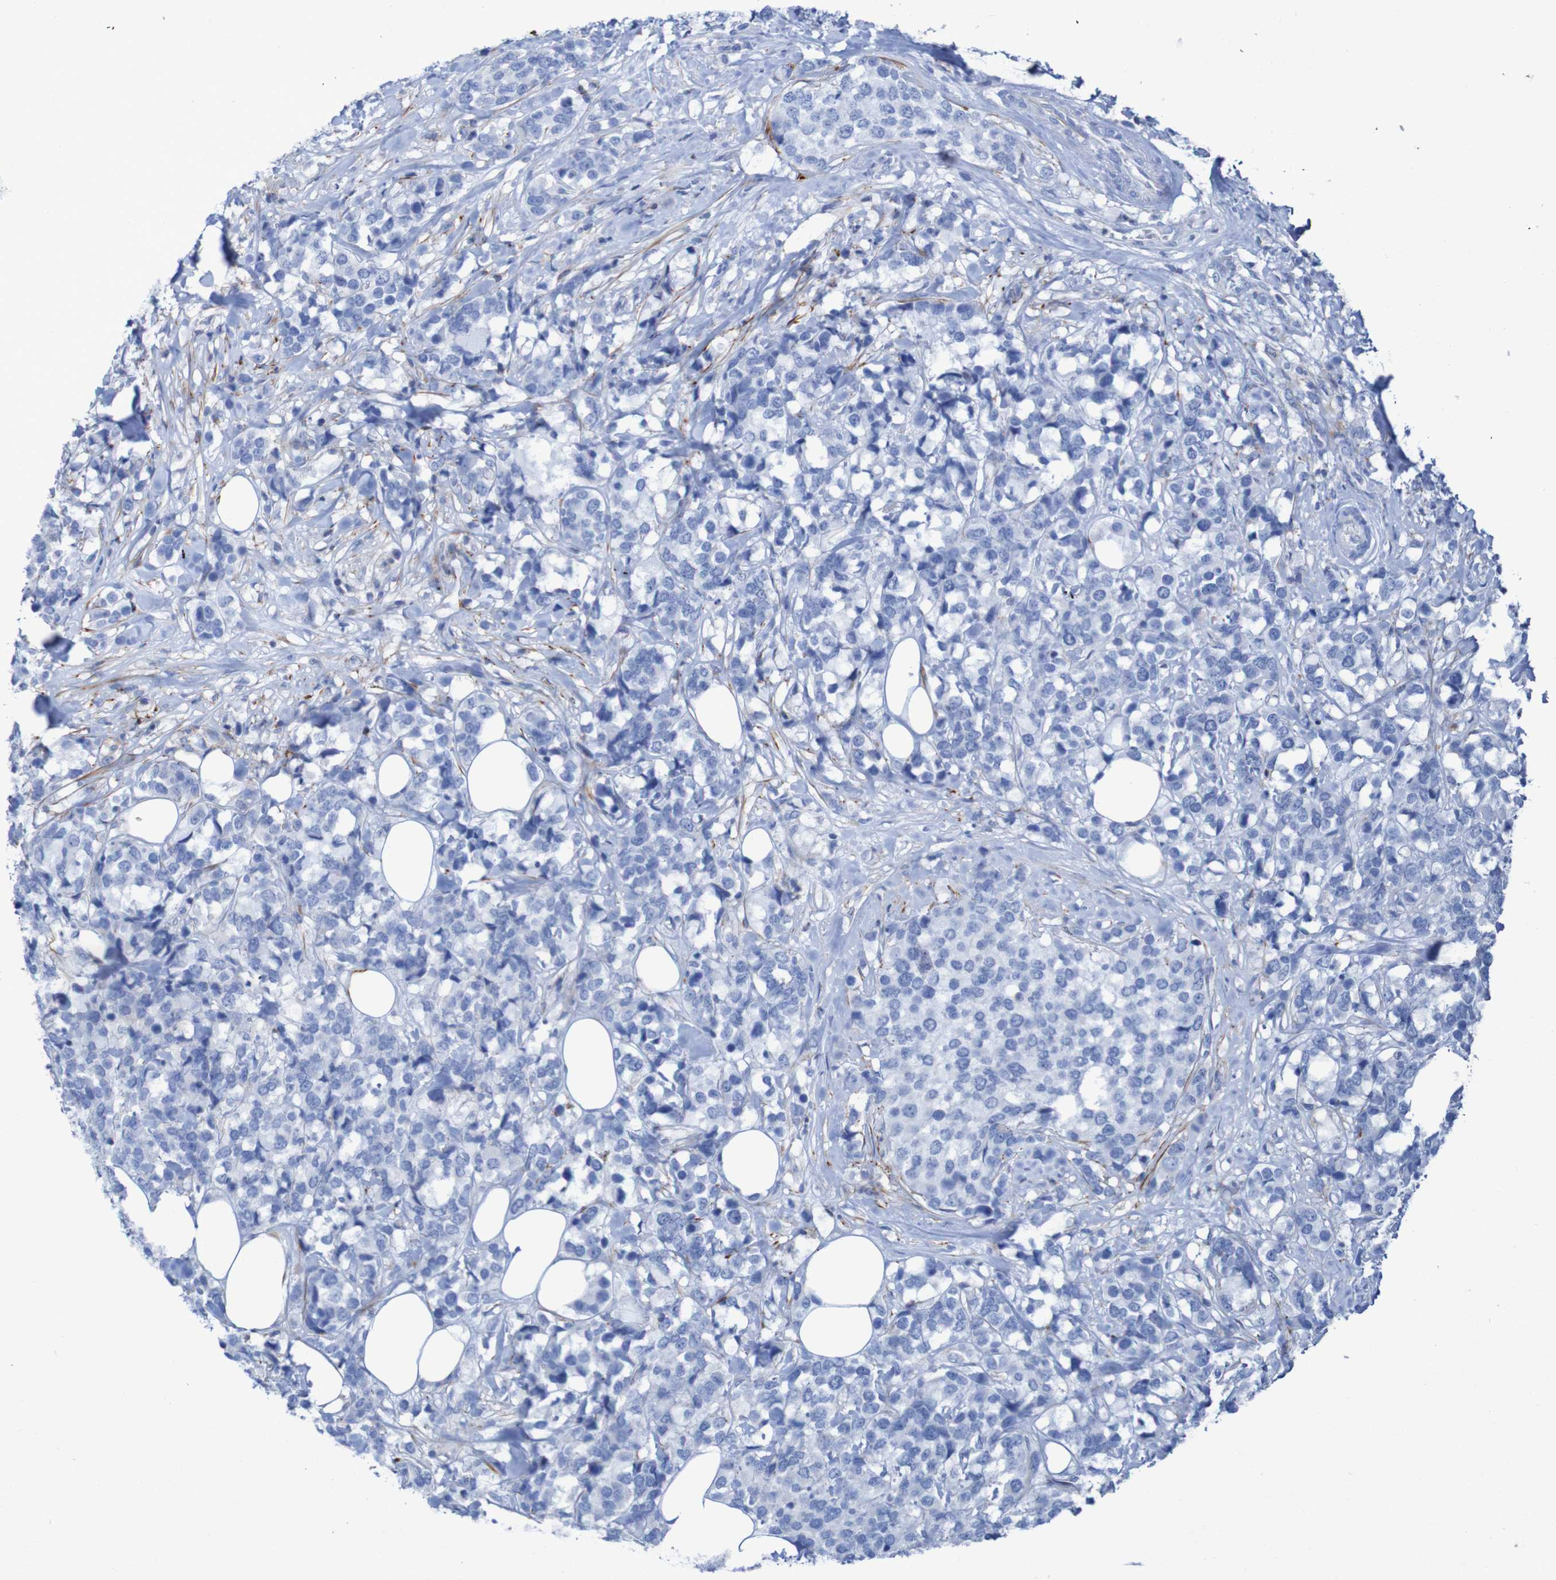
{"staining": {"intensity": "negative", "quantity": "none", "location": "none"}, "tissue": "breast cancer", "cell_type": "Tumor cells", "image_type": "cancer", "snomed": [{"axis": "morphology", "description": "Lobular carcinoma"}, {"axis": "topography", "description": "Breast"}], "caption": "An immunohistochemistry histopathology image of lobular carcinoma (breast) is shown. There is no staining in tumor cells of lobular carcinoma (breast).", "gene": "RNF182", "patient": {"sex": "female", "age": 59}}